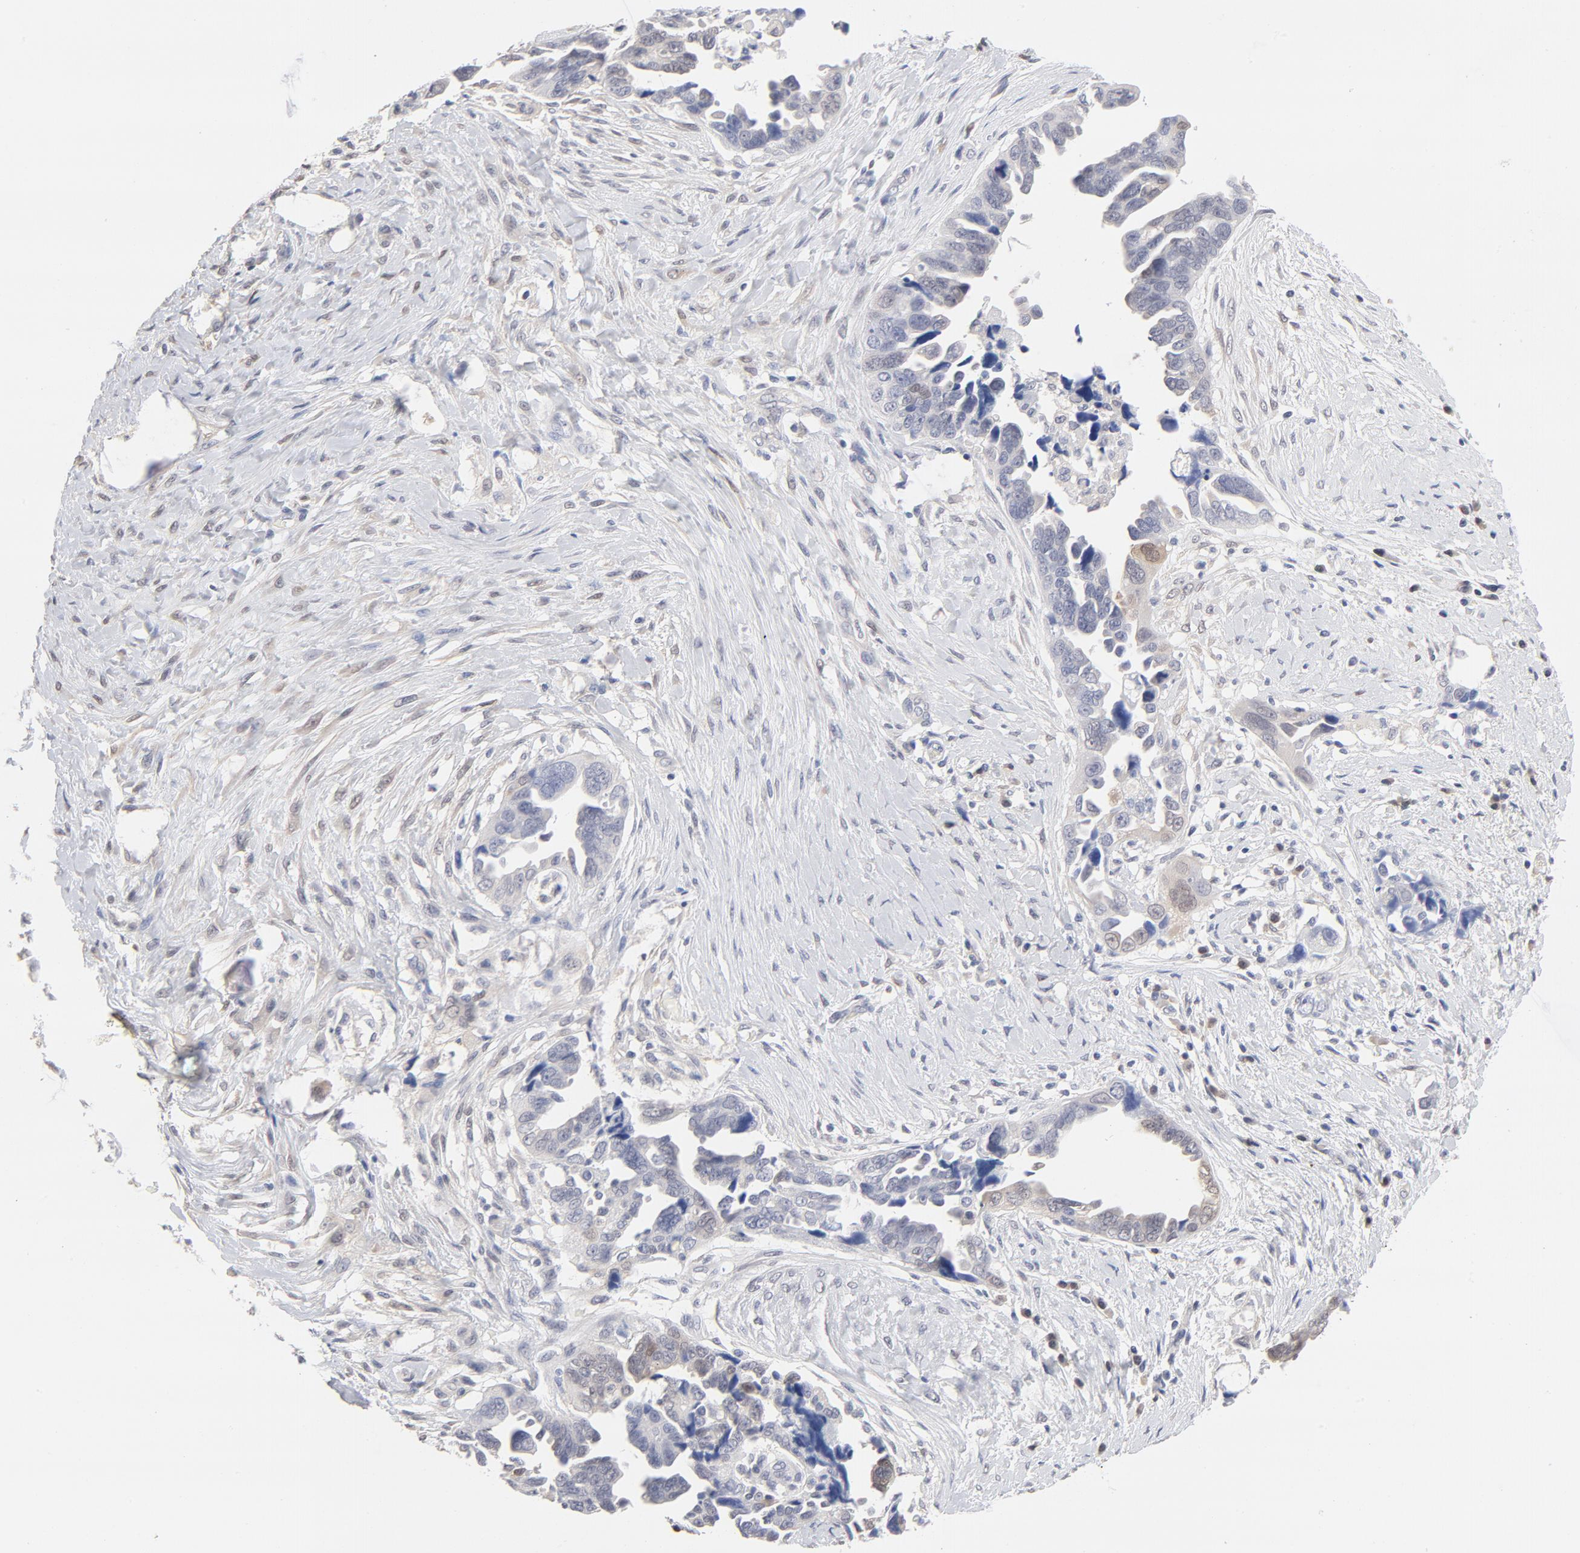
{"staining": {"intensity": "weak", "quantity": "<25%", "location": "cytoplasmic/membranous"}, "tissue": "ovarian cancer", "cell_type": "Tumor cells", "image_type": "cancer", "snomed": [{"axis": "morphology", "description": "Cystadenocarcinoma, serous, NOS"}, {"axis": "topography", "description": "Ovary"}], "caption": "The IHC photomicrograph has no significant staining in tumor cells of ovarian serous cystadenocarcinoma tissue.", "gene": "MIF", "patient": {"sex": "female", "age": 63}}